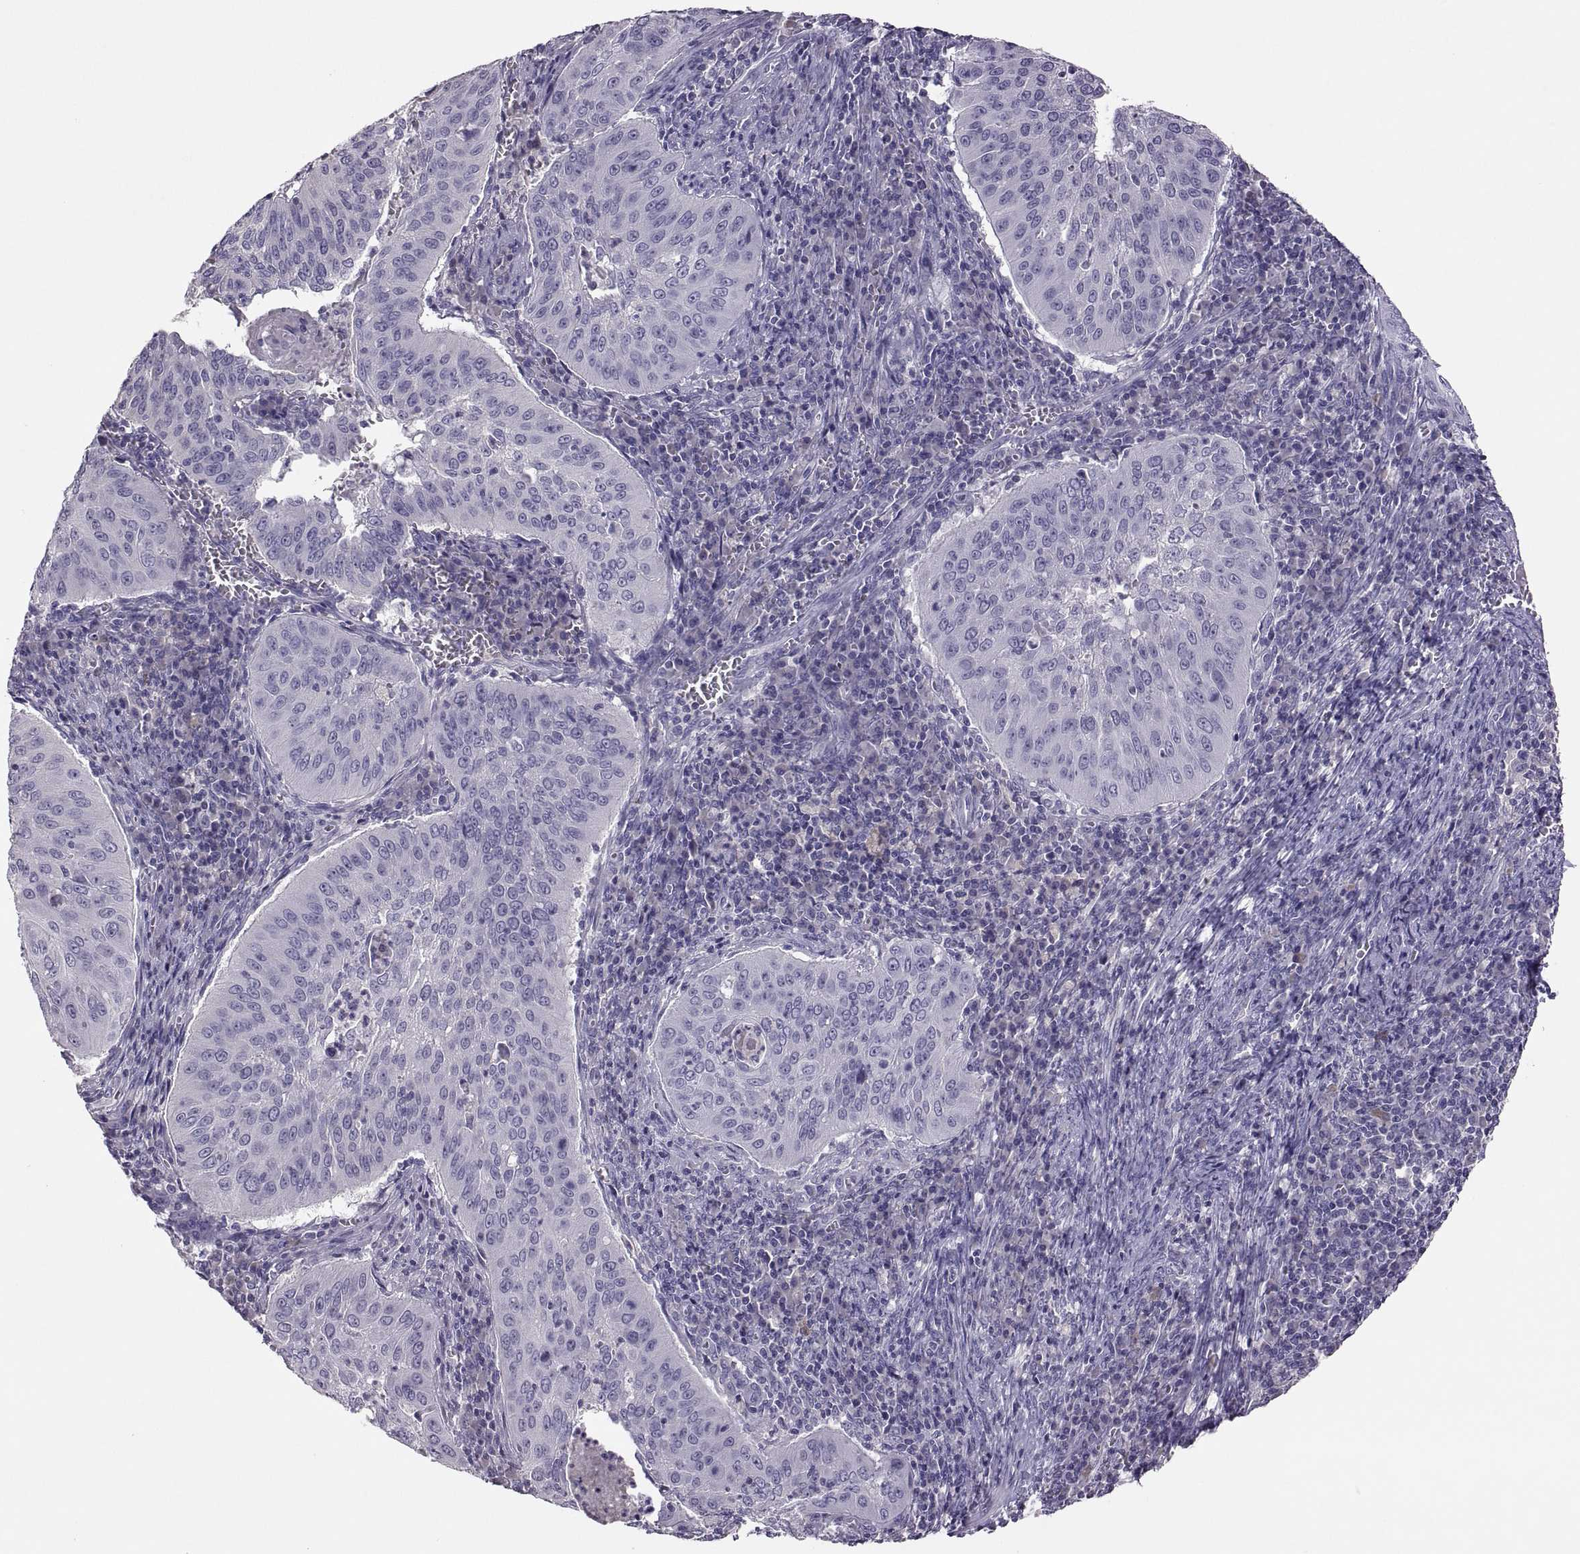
{"staining": {"intensity": "negative", "quantity": "none", "location": "none"}, "tissue": "cervical cancer", "cell_type": "Tumor cells", "image_type": "cancer", "snomed": [{"axis": "morphology", "description": "Squamous cell carcinoma, NOS"}, {"axis": "topography", "description": "Cervix"}], "caption": "Tumor cells are negative for protein expression in human squamous cell carcinoma (cervical).", "gene": "TBX19", "patient": {"sex": "female", "age": 39}}